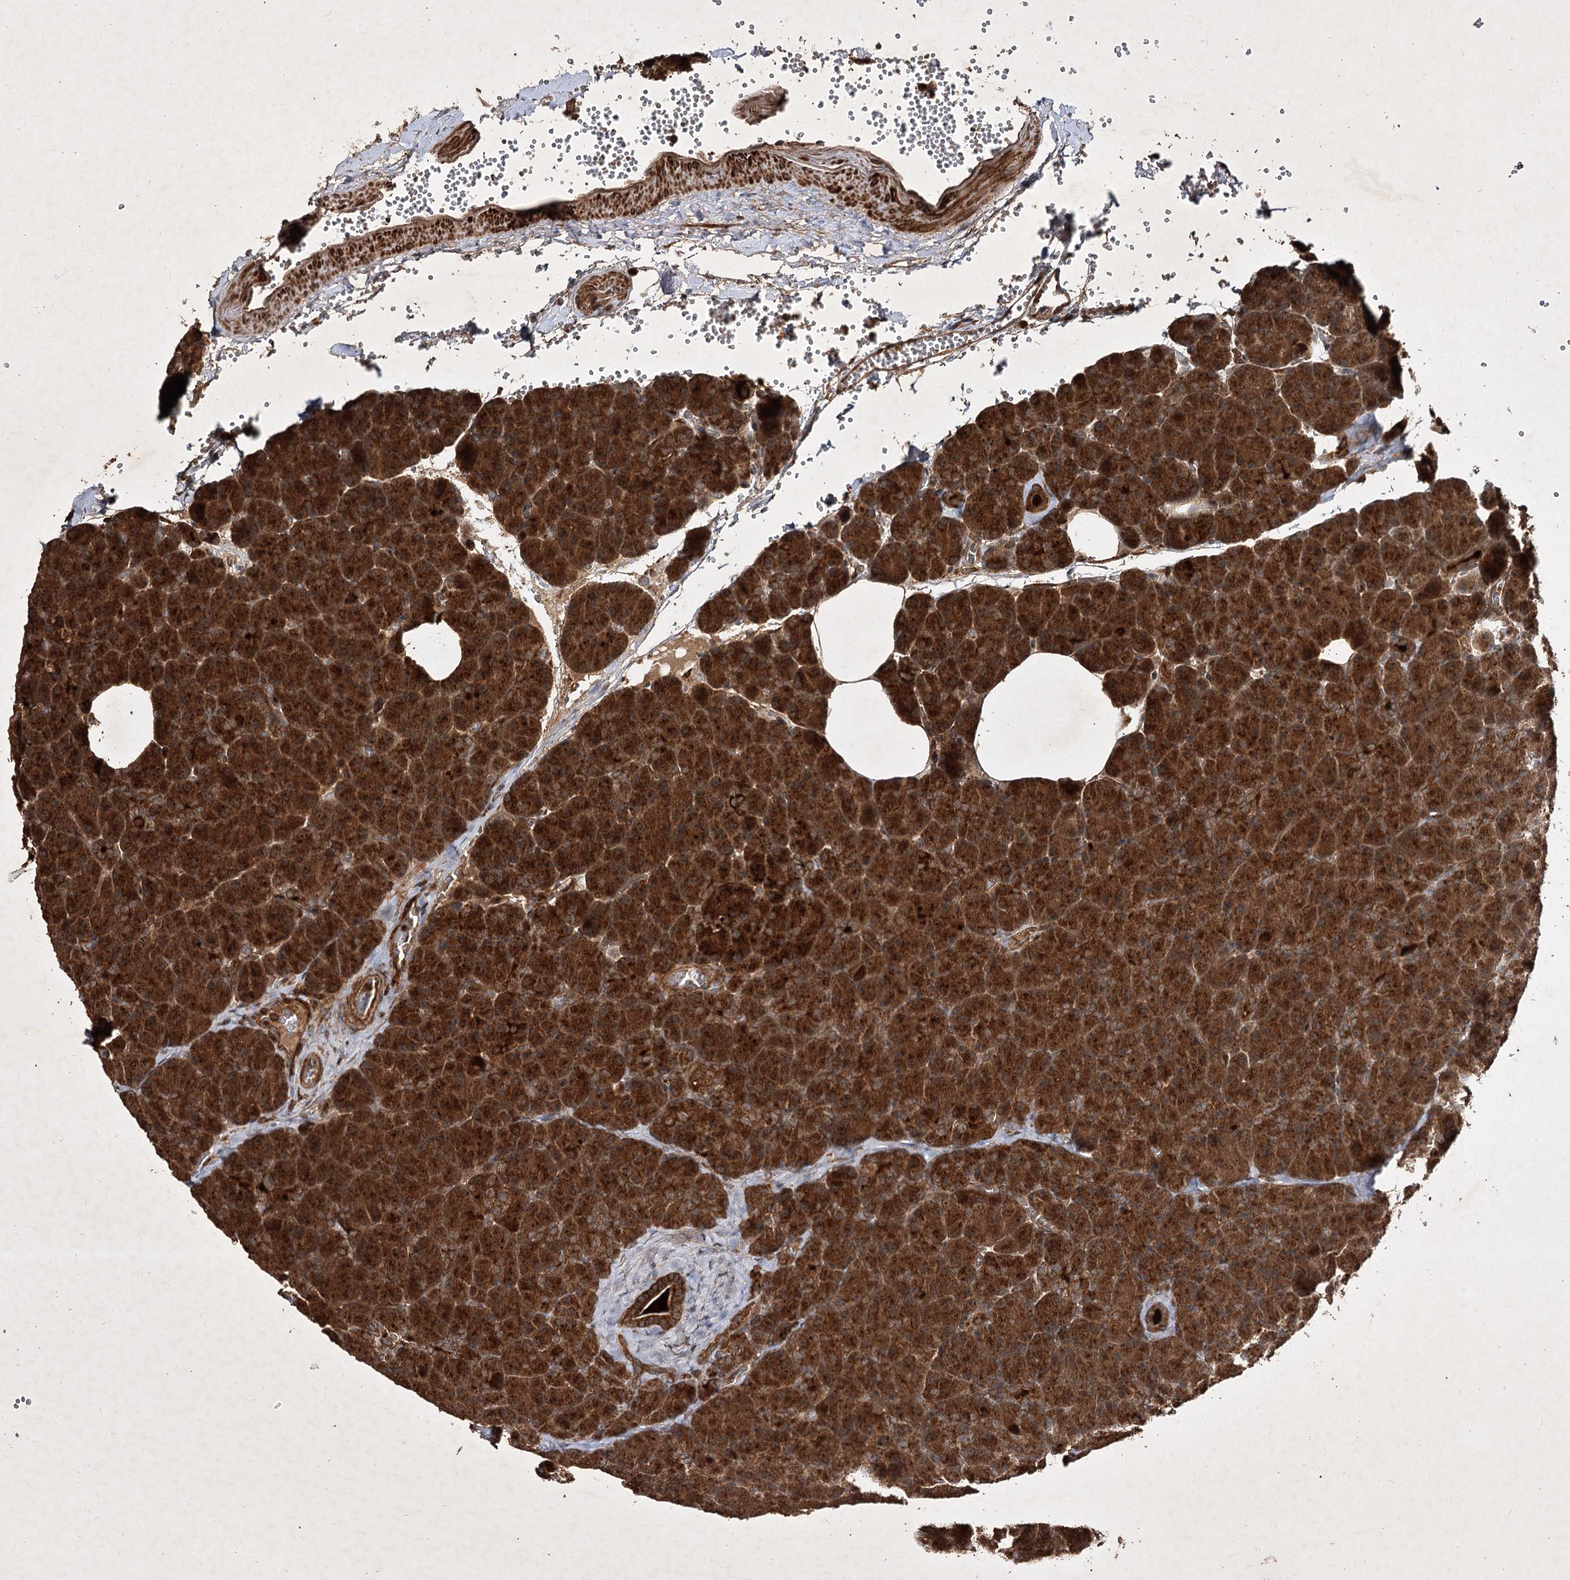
{"staining": {"intensity": "strong", "quantity": ">75%", "location": "cytoplasmic/membranous"}, "tissue": "pancreas", "cell_type": "Exocrine glandular cells", "image_type": "normal", "snomed": [{"axis": "morphology", "description": "Normal tissue, NOS"}, {"axis": "morphology", "description": "Carcinoid, malignant, NOS"}, {"axis": "topography", "description": "Pancreas"}], "caption": "Exocrine glandular cells reveal strong cytoplasmic/membranous positivity in about >75% of cells in normal pancreas. (Stains: DAB in brown, nuclei in blue, Microscopy: brightfield microscopy at high magnification).", "gene": "DNAJC13", "patient": {"sex": "female", "age": 35}}